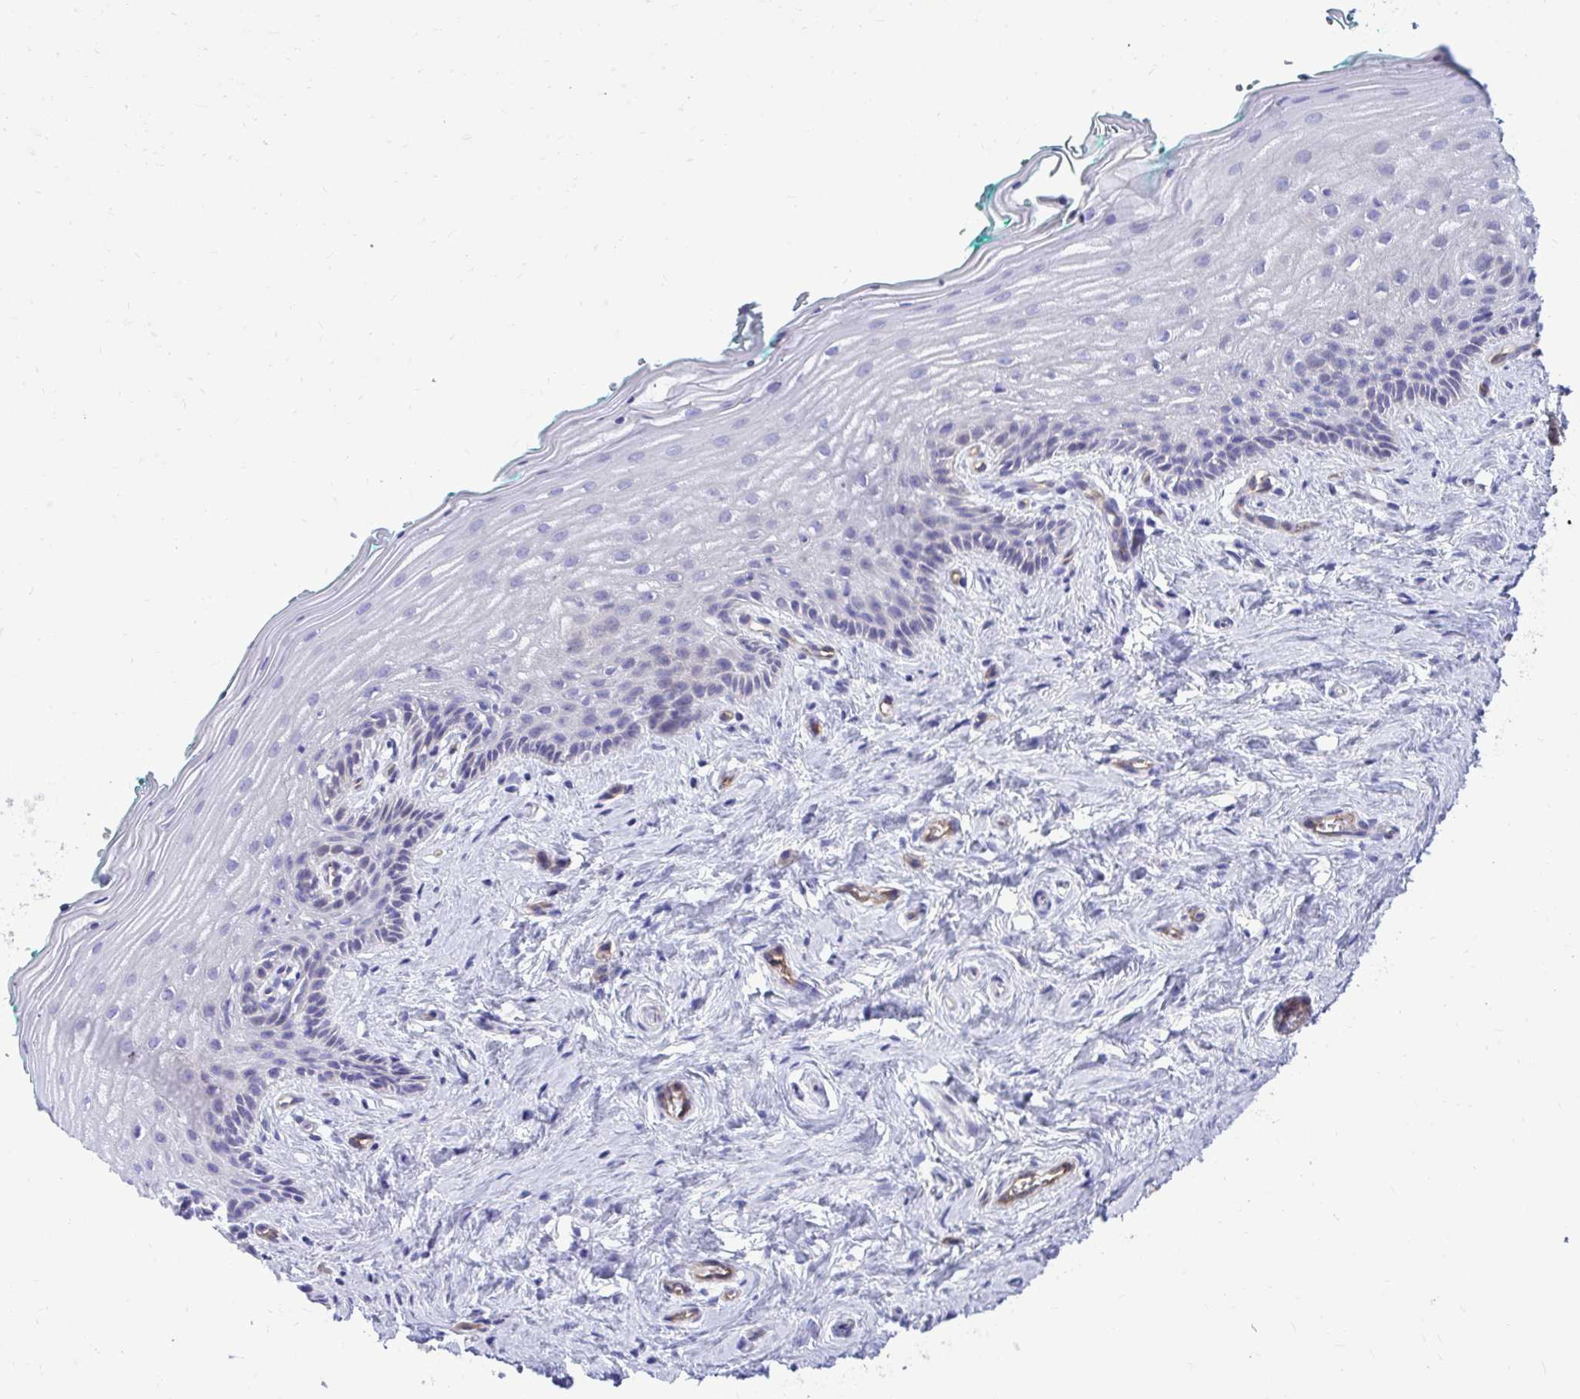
{"staining": {"intensity": "negative", "quantity": "none", "location": "none"}, "tissue": "vagina", "cell_type": "Squamous epithelial cells", "image_type": "normal", "snomed": [{"axis": "morphology", "description": "Normal tissue, NOS"}, {"axis": "topography", "description": "Vagina"}], "caption": "Micrograph shows no protein positivity in squamous epithelial cells of benign vagina.", "gene": "ABCG2", "patient": {"sex": "female", "age": 45}}